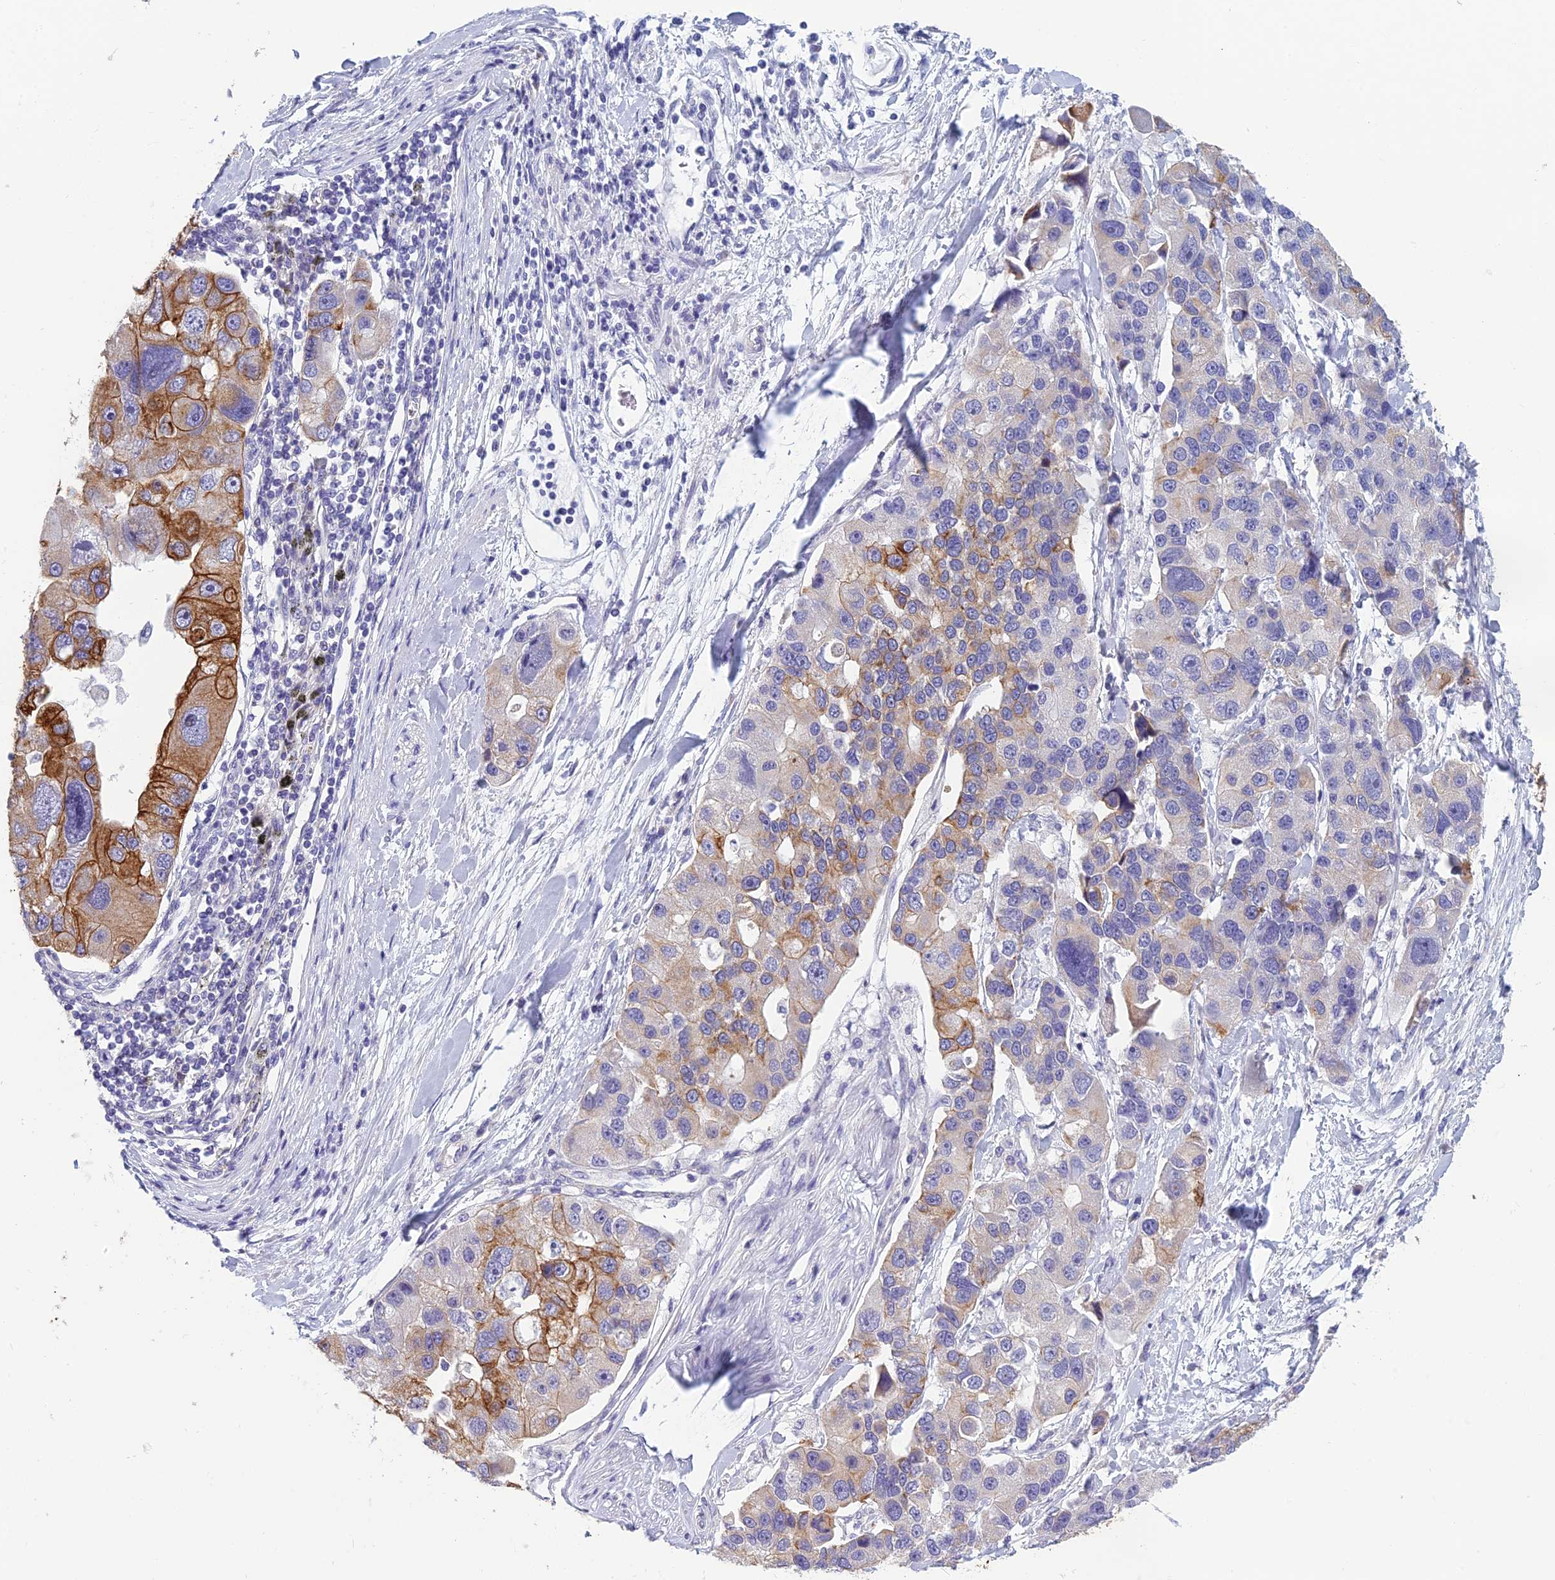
{"staining": {"intensity": "strong", "quantity": "25%-75%", "location": "cytoplasmic/membranous"}, "tissue": "lung cancer", "cell_type": "Tumor cells", "image_type": "cancer", "snomed": [{"axis": "morphology", "description": "Adenocarcinoma, NOS"}, {"axis": "topography", "description": "Lung"}], "caption": "IHC staining of lung cancer (adenocarcinoma), which displays high levels of strong cytoplasmic/membranous expression in about 25%-75% of tumor cells indicating strong cytoplasmic/membranous protein positivity. The staining was performed using DAB (brown) for protein detection and nuclei were counterstained in hematoxylin (blue).", "gene": "RBM41", "patient": {"sex": "female", "age": 54}}